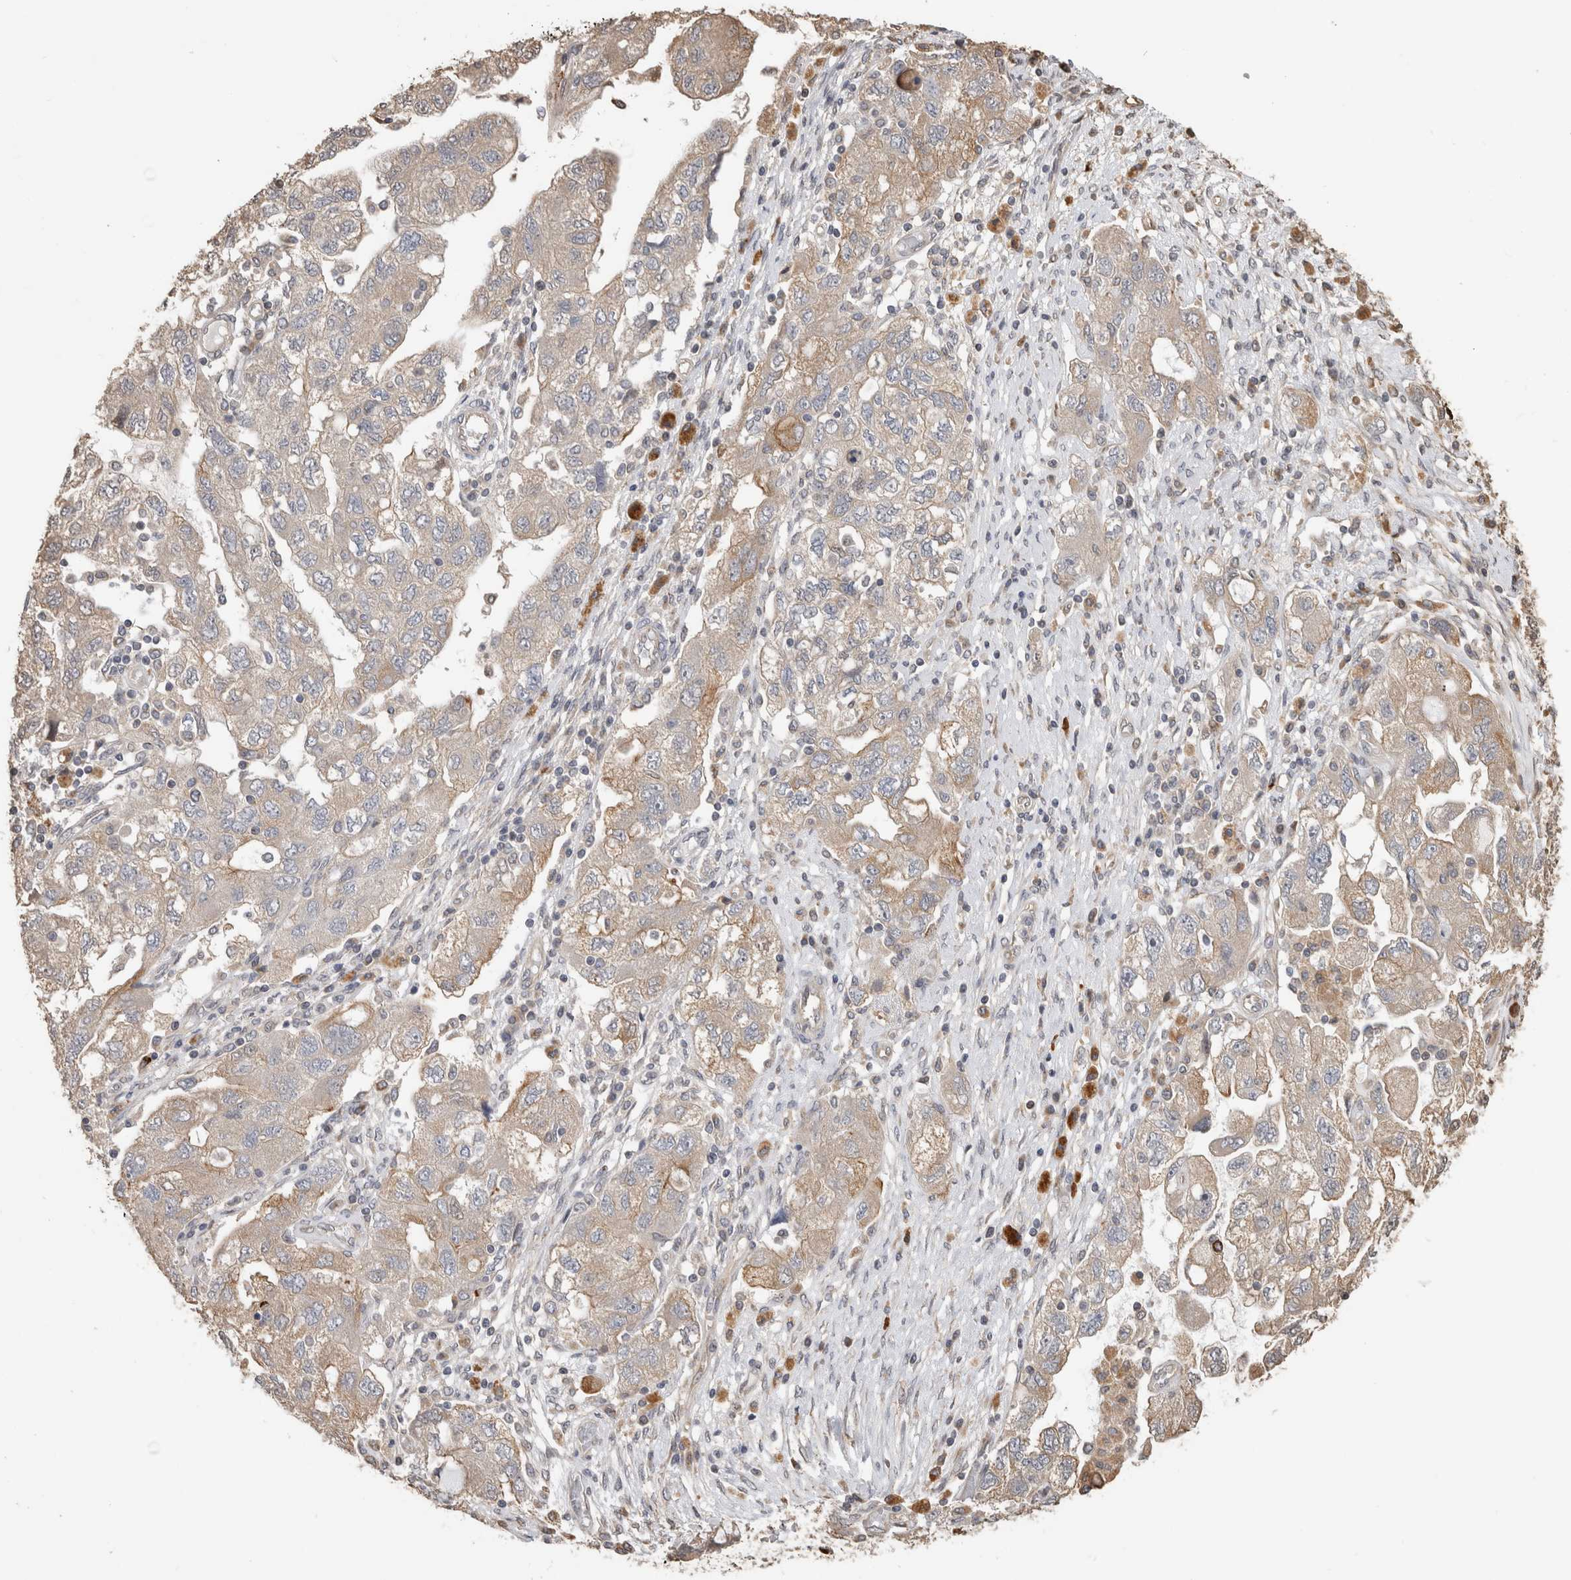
{"staining": {"intensity": "weak", "quantity": "25%-75%", "location": "cytoplasmic/membranous"}, "tissue": "ovarian cancer", "cell_type": "Tumor cells", "image_type": "cancer", "snomed": [{"axis": "morphology", "description": "Carcinoma, NOS"}, {"axis": "morphology", "description": "Cystadenocarcinoma, serous, NOS"}, {"axis": "topography", "description": "Ovary"}], "caption": "A histopathology image of human ovarian carcinoma stained for a protein displays weak cytoplasmic/membranous brown staining in tumor cells. The staining was performed using DAB (3,3'-diaminobenzidine), with brown indicating positive protein expression. Nuclei are stained blue with hematoxylin.", "gene": "CLIP1", "patient": {"sex": "female", "age": 69}}